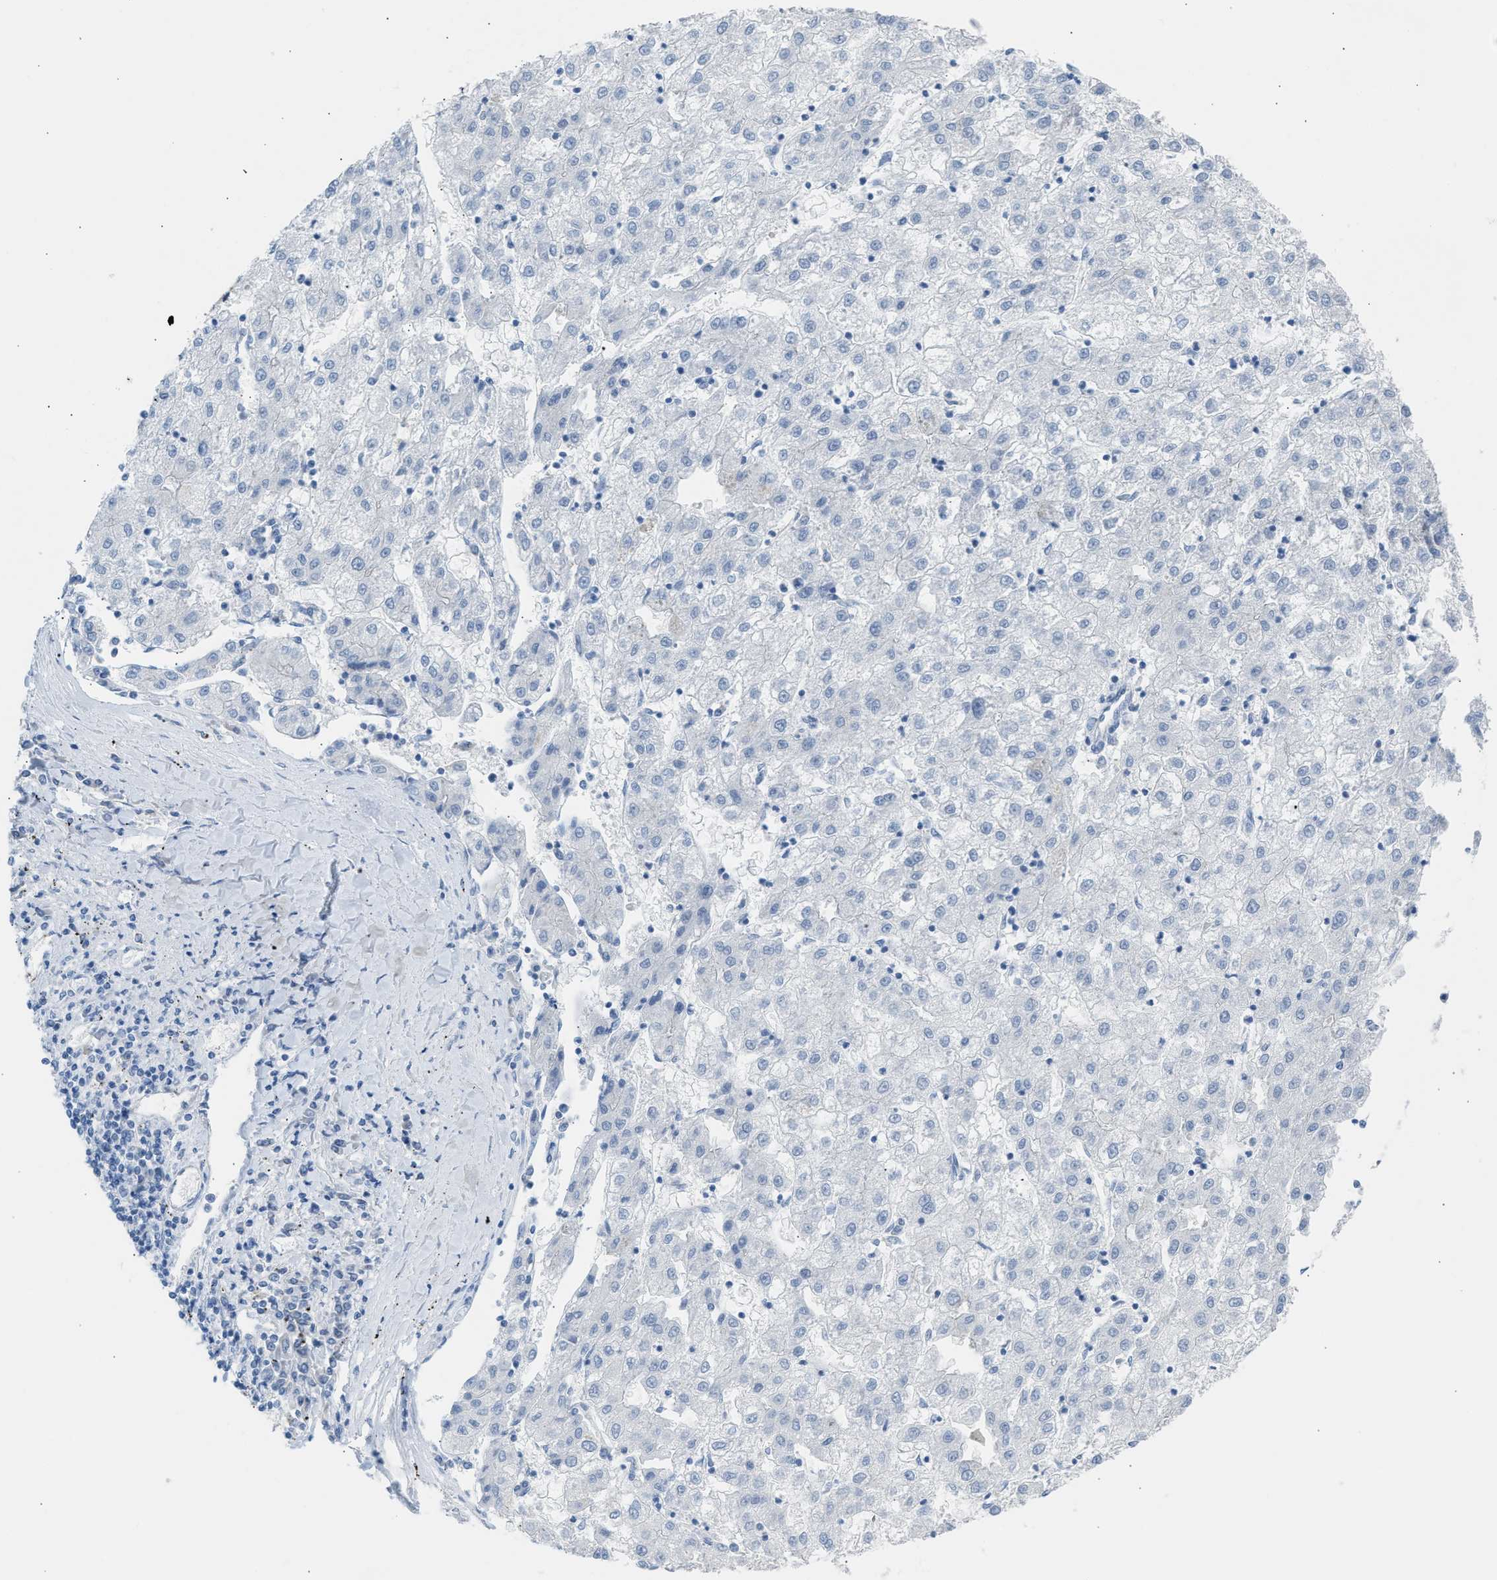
{"staining": {"intensity": "negative", "quantity": "none", "location": "none"}, "tissue": "liver cancer", "cell_type": "Tumor cells", "image_type": "cancer", "snomed": [{"axis": "morphology", "description": "Carcinoma, Hepatocellular, NOS"}, {"axis": "topography", "description": "Liver"}], "caption": "IHC of human hepatocellular carcinoma (liver) displays no positivity in tumor cells.", "gene": "ERBB2", "patient": {"sex": "male", "age": 72}}